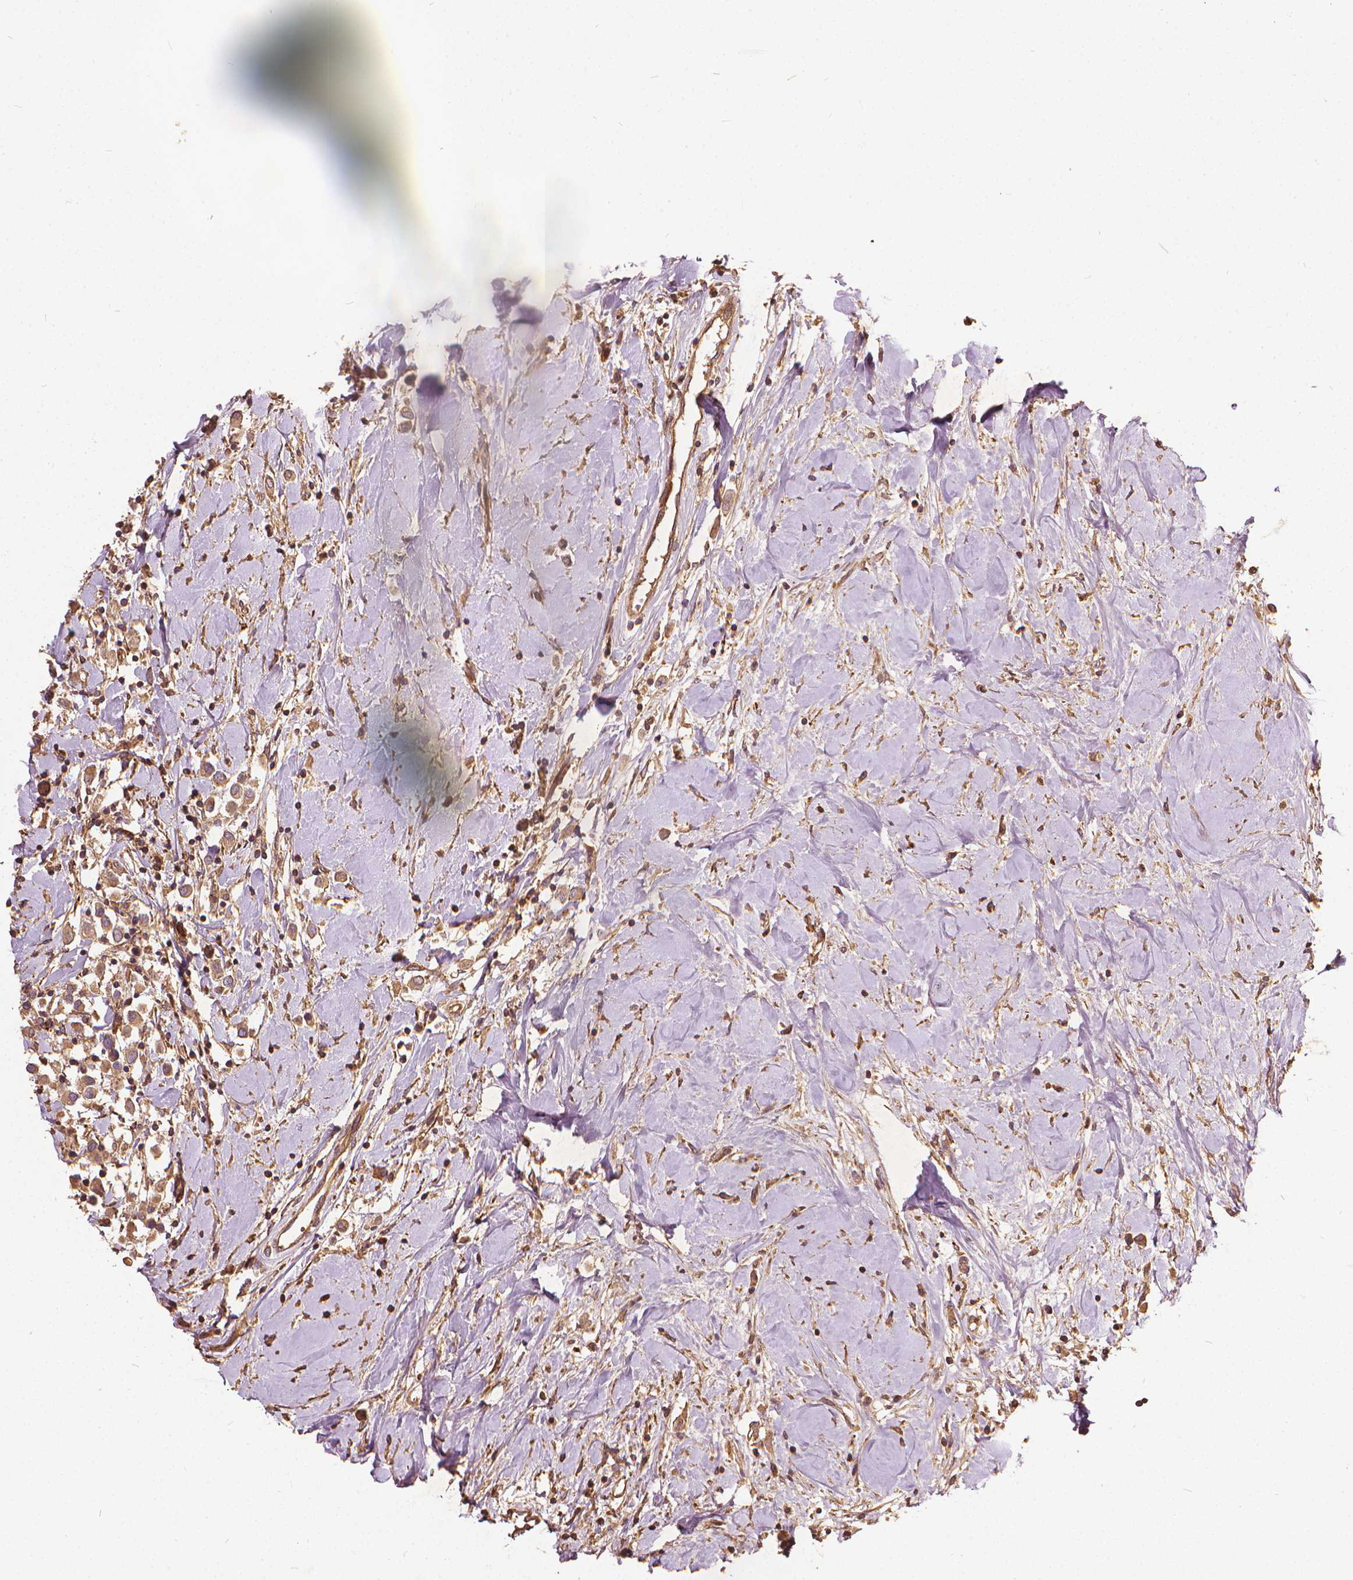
{"staining": {"intensity": "moderate", "quantity": ">75%", "location": "cytoplasmic/membranous"}, "tissue": "breast cancer", "cell_type": "Tumor cells", "image_type": "cancer", "snomed": [{"axis": "morphology", "description": "Duct carcinoma"}, {"axis": "topography", "description": "Breast"}], "caption": "High-power microscopy captured an immunohistochemistry (IHC) micrograph of breast cancer, revealing moderate cytoplasmic/membranous positivity in approximately >75% of tumor cells.", "gene": "UBXN2A", "patient": {"sex": "female", "age": 61}}